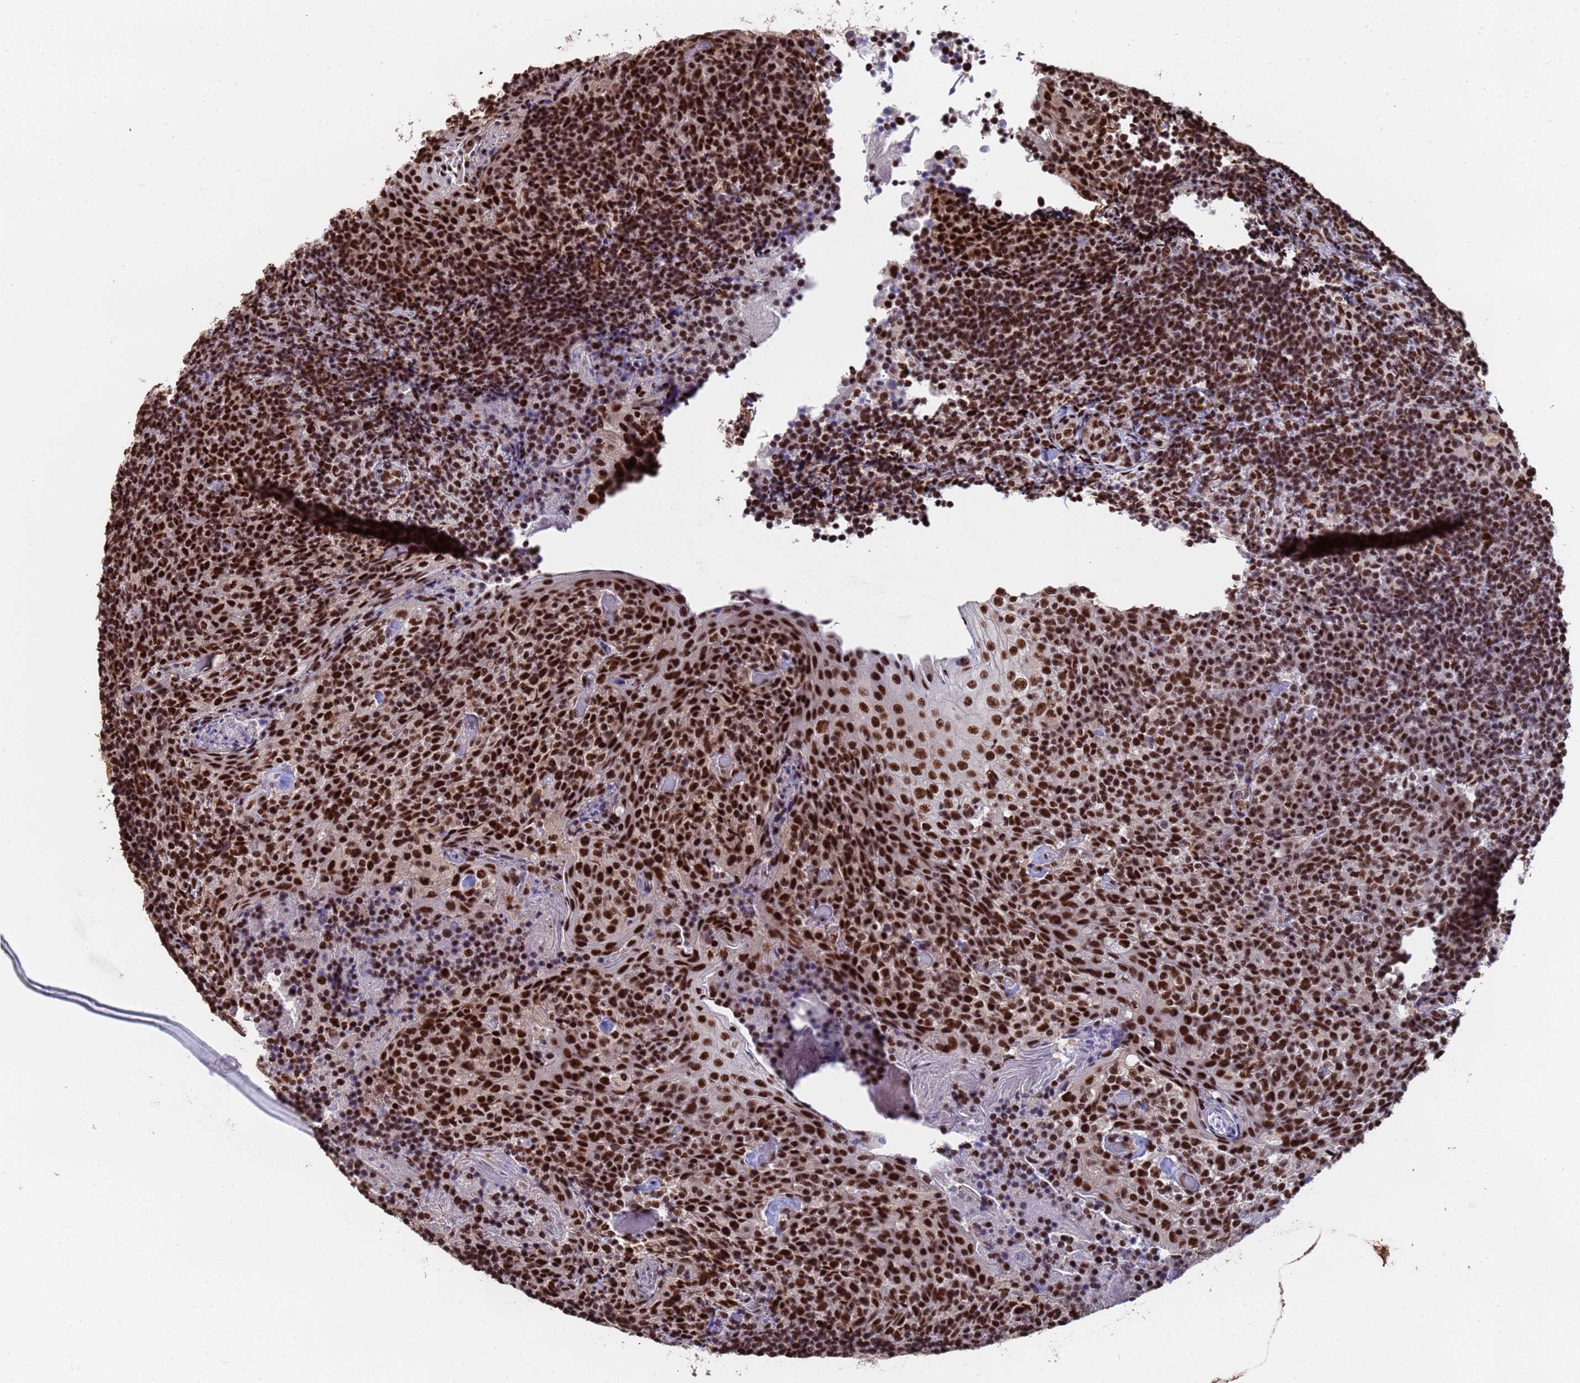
{"staining": {"intensity": "strong", "quantity": ">75%", "location": "nuclear"}, "tissue": "tonsil", "cell_type": "Germinal center cells", "image_type": "normal", "snomed": [{"axis": "morphology", "description": "Normal tissue, NOS"}, {"axis": "topography", "description": "Tonsil"}], "caption": "Tonsil stained with immunohistochemistry (IHC) displays strong nuclear expression in about >75% of germinal center cells.", "gene": "SF3B2", "patient": {"sex": "female", "age": 10}}